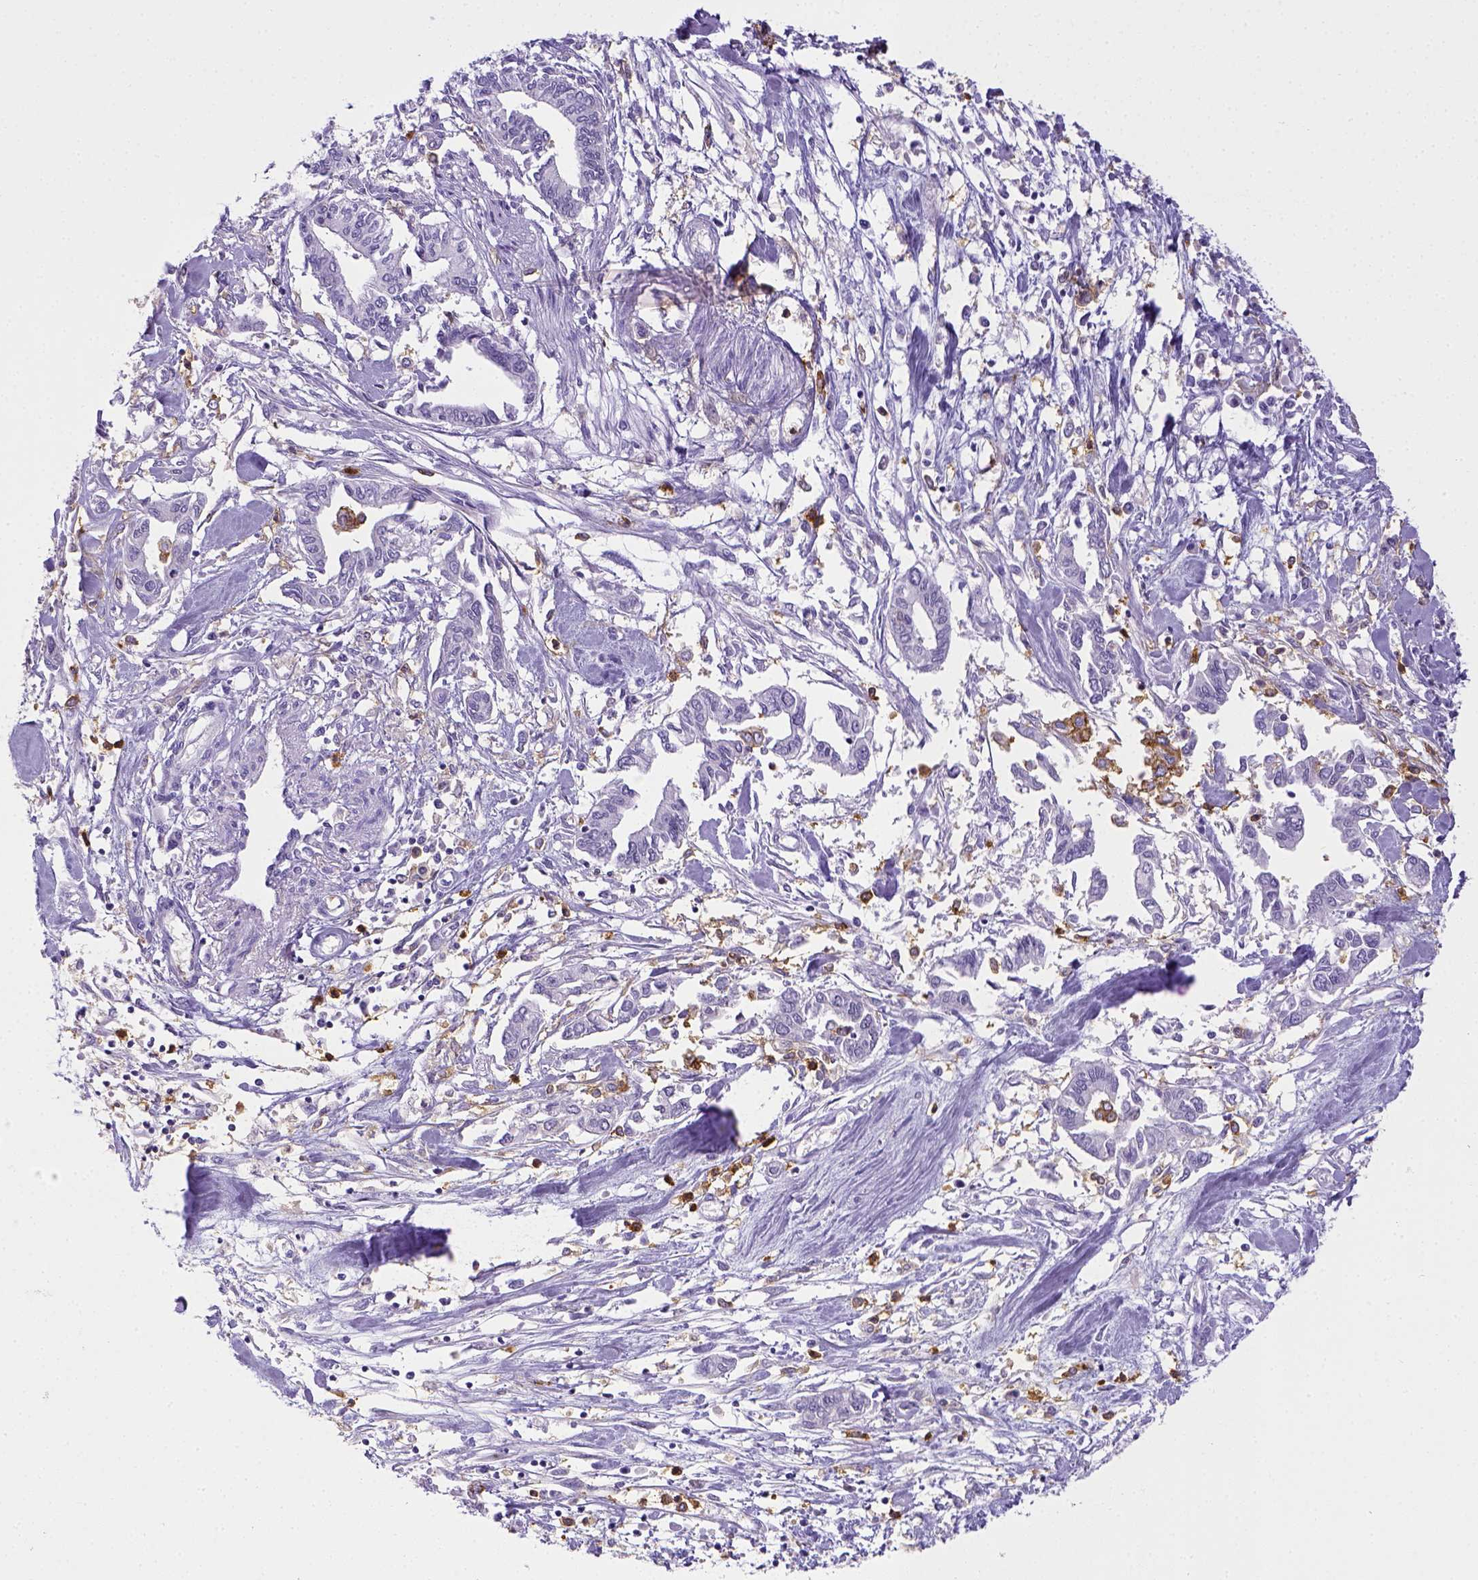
{"staining": {"intensity": "negative", "quantity": "none", "location": "none"}, "tissue": "pancreatic cancer", "cell_type": "Tumor cells", "image_type": "cancer", "snomed": [{"axis": "morphology", "description": "Adenocarcinoma, NOS"}, {"axis": "topography", "description": "Pancreas"}], "caption": "The histopathology image exhibits no staining of tumor cells in adenocarcinoma (pancreatic).", "gene": "ITGAM", "patient": {"sex": "male", "age": 60}}